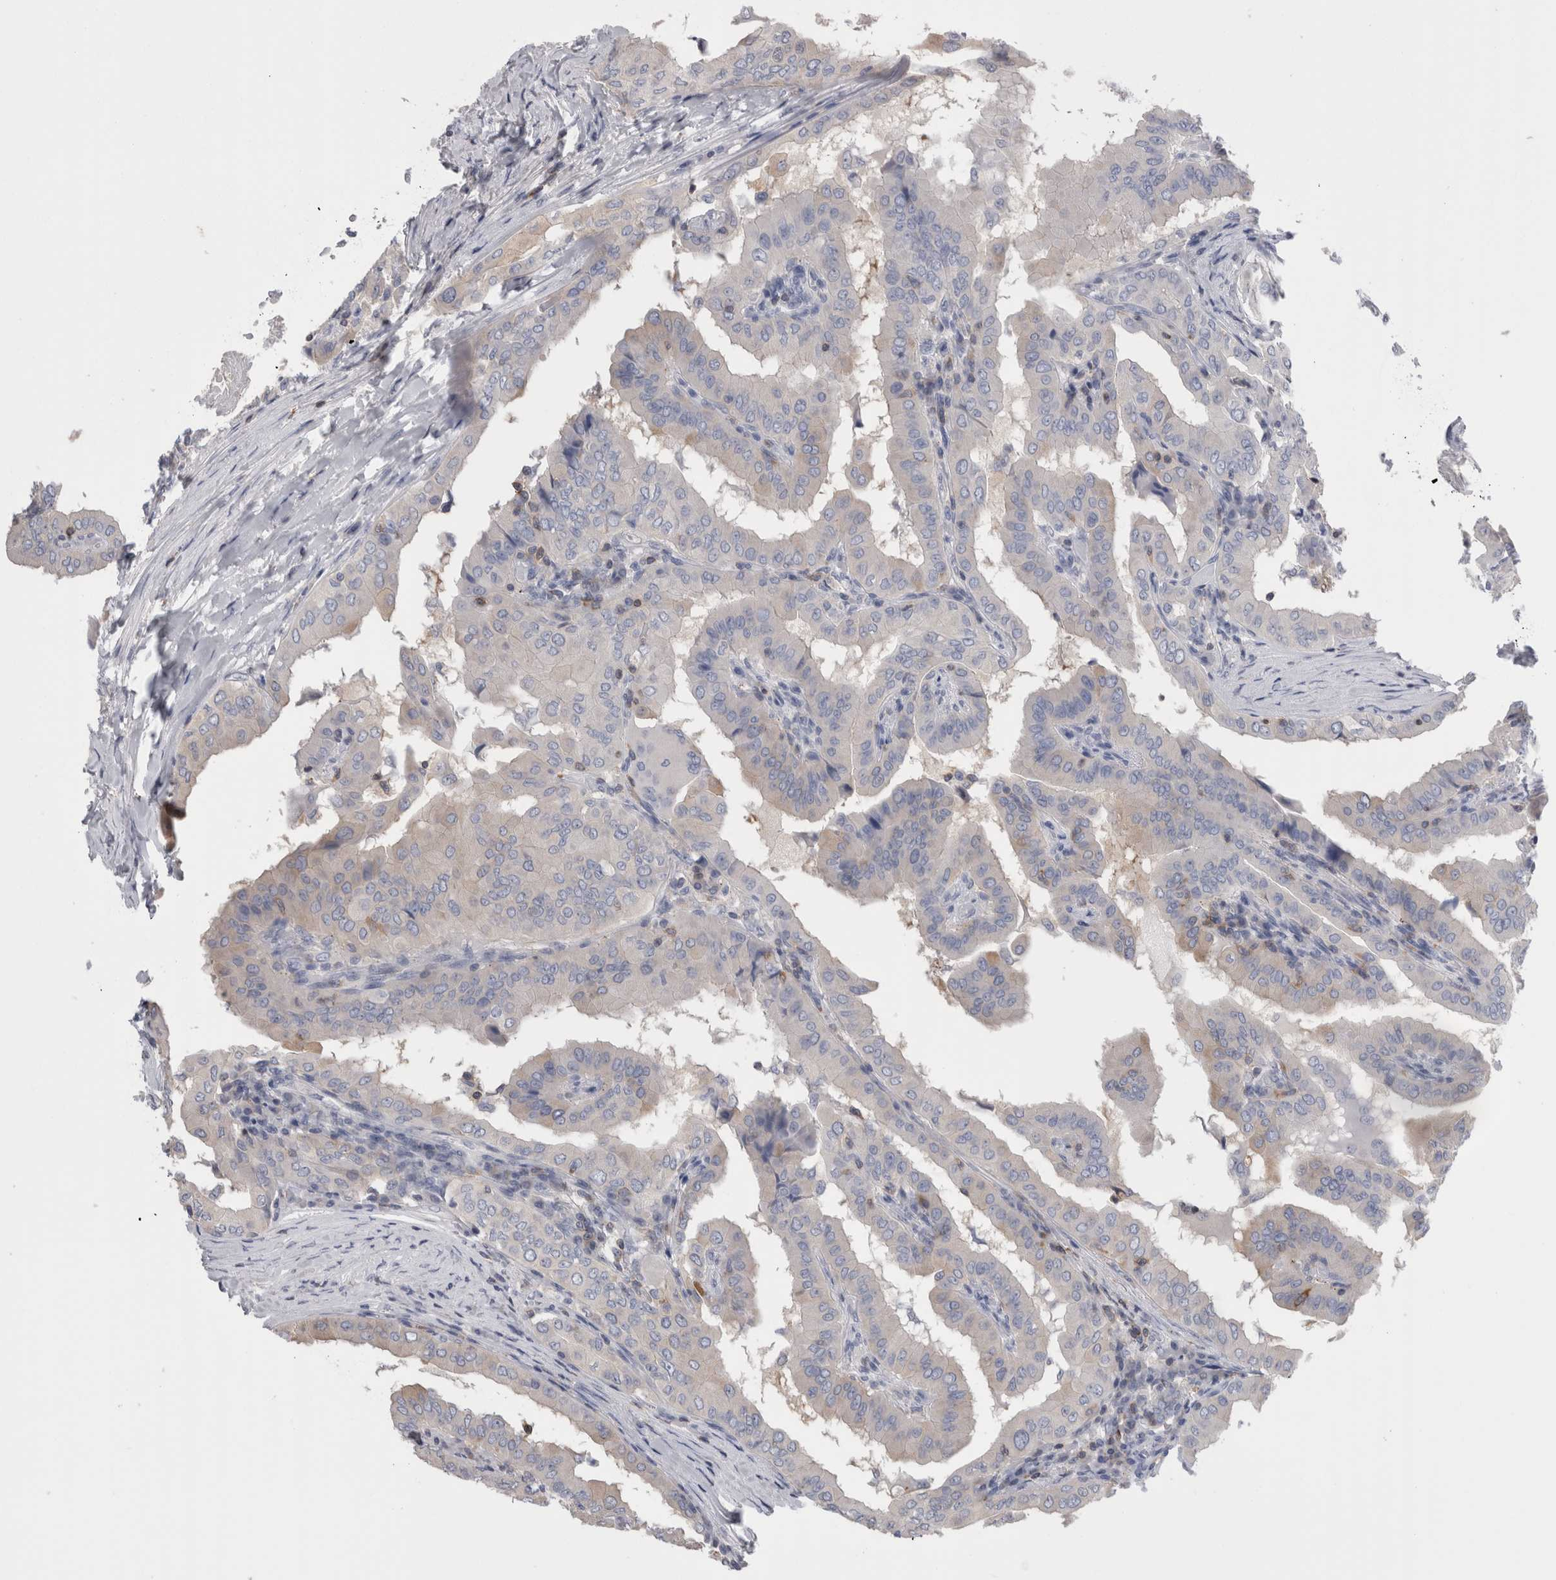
{"staining": {"intensity": "weak", "quantity": "<25%", "location": "cytoplasmic/membranous"}, "tissue": "thyroid cancer", "cell_type": "Tumor cells", "image_type": "cancer", "snomed": [{"axis": "morphology", "description": "Papillary adenocarcinoma, NOS"}, {"axis": "topography", "description": "Thyroid gland"}], "caption": "The photomicrograph exhibits no staining of tumor cells in thyroid papillary adenocarcinoma.", "gene": "DCTN6", "patient": {"sex": "male", "age": 33}}